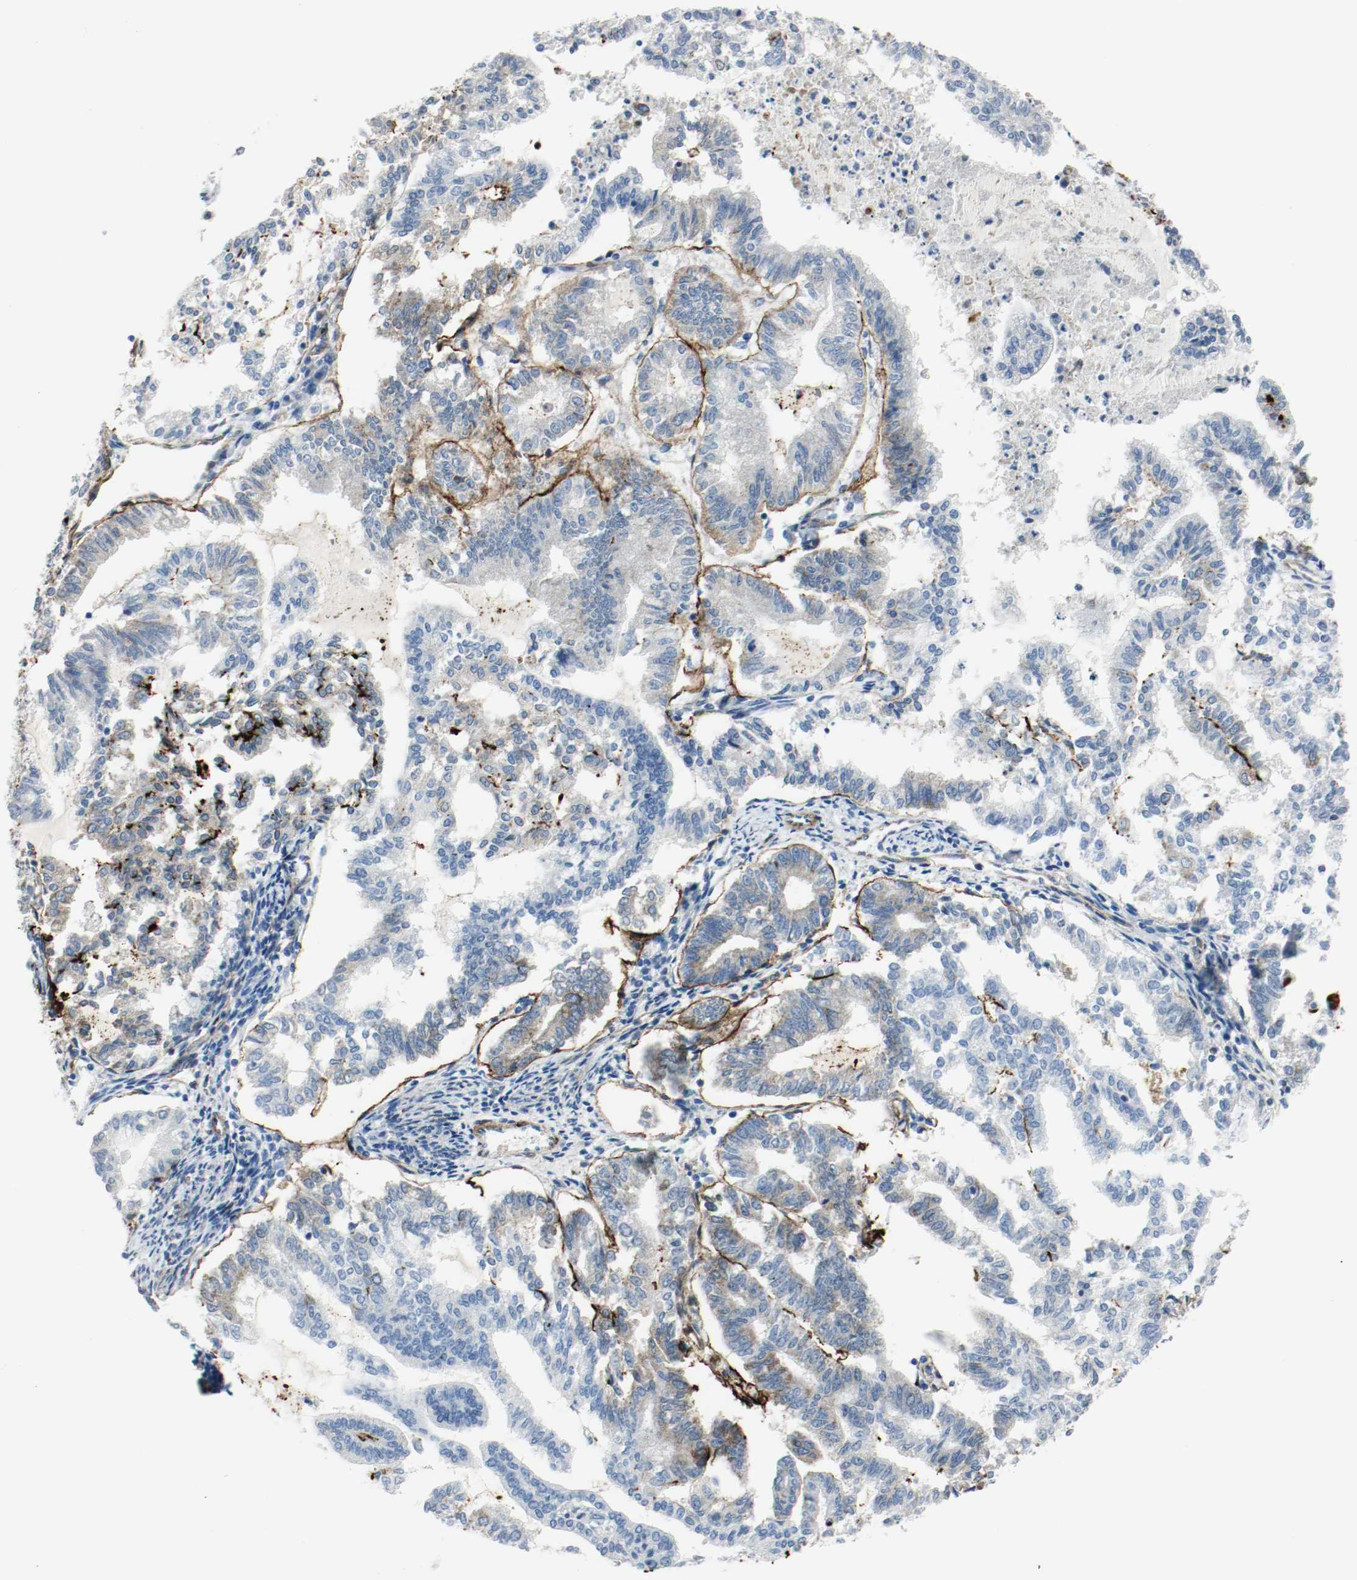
{"staining": {"intensity": "negative", "quantity": "none", "location": "none"}, "tissue": "endometrial cancer", "cell_type": "Tumor cells", "image_type": "cancer", "snomed": [{"axis": "morphology", "description": "Adenocarcinoma, NOS"}, {"axis": "topography", "description": "Endometrium"}], "caption": "Tumor cells are negative for protein expression in human endometrial cancer (adenocarcinoma). The staining was performed using DAB to visualize the protein expression in brown, while the nuclei were stained in blue with hematoxylin (Magnification: 20x).", "gene": "LAMB1", "patient": {"sex": "female", "age": 79}}